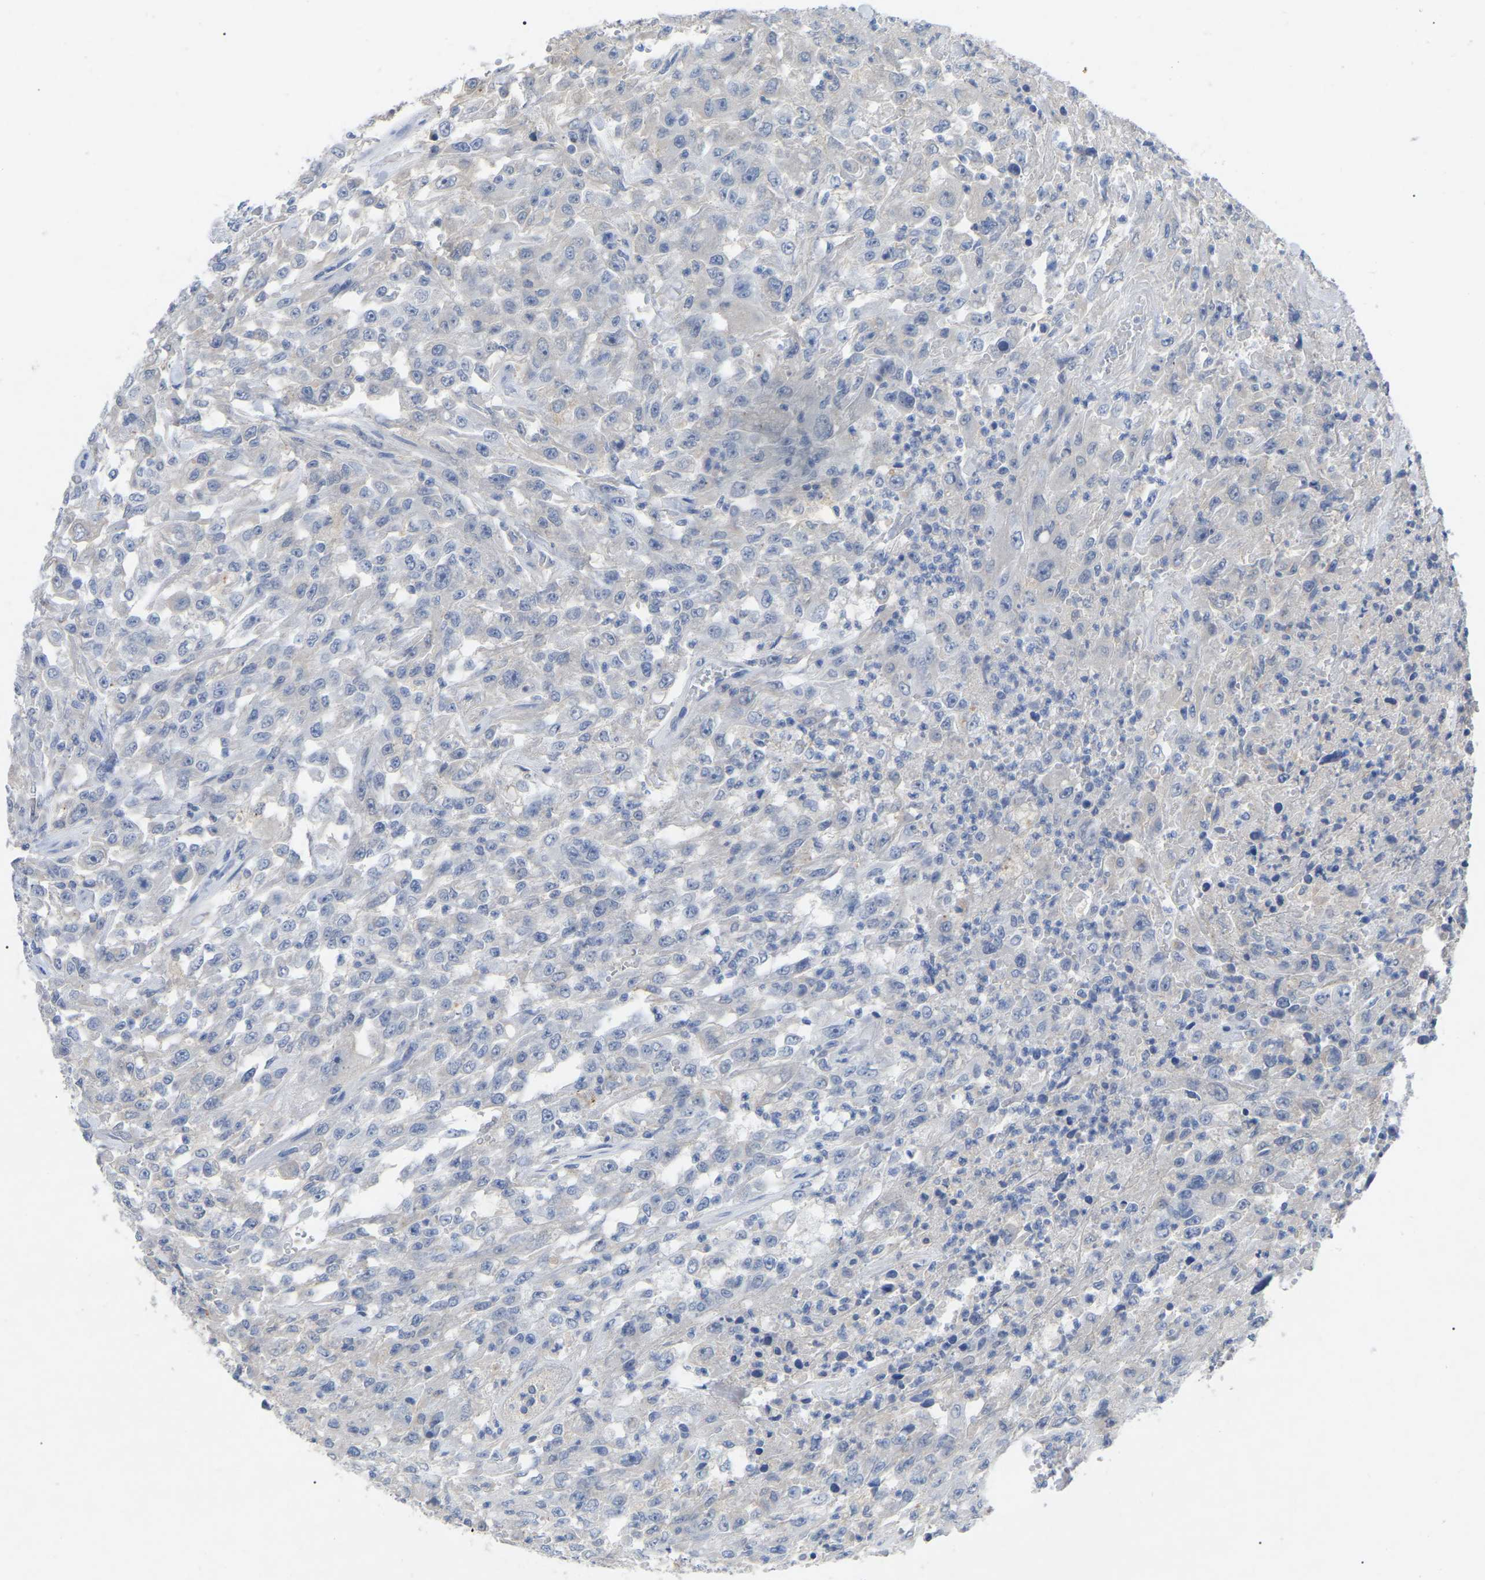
{"staining": {"intensity": "negative", "quantity": "none", "location": "none"}, "tissue": "urothelial cancer", "cell_type": "Tumor cells", "image_type": "cancer", "snomed": [{"axis": "morphology", "description": "Urothelial carcinoma, High grade"}, {"axis": "topography", "description": "Urinary bladder"}], "caption": "Protein analysis of urothelial cancer exhibits no significant expression in tumor cells.", "gene": "SMPD2", "patient": {"sex": "male", "age": 46}}